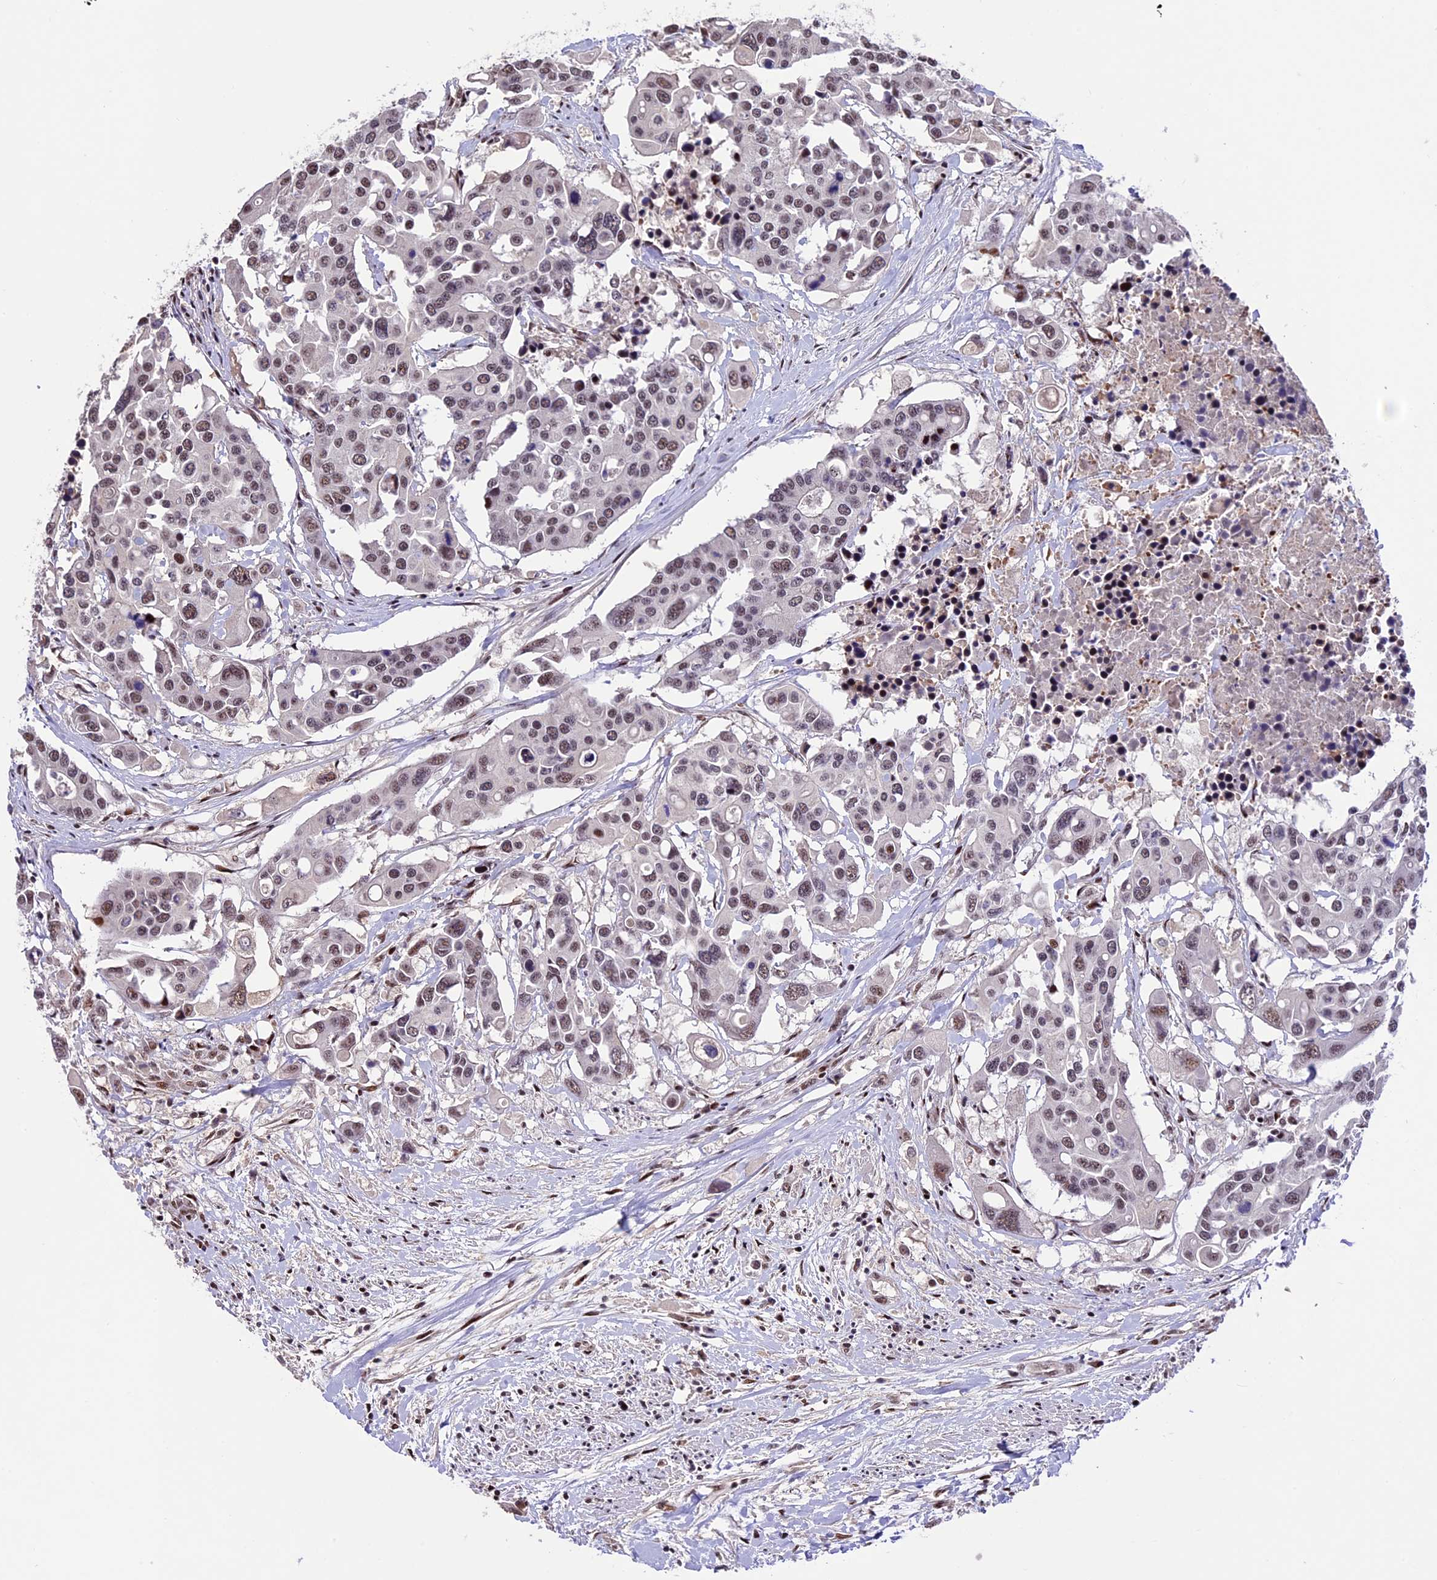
{"staining": {"intensity": "weak", "quantity": ">75%", "location": "nuclear"}, "tissue": "colorectal cancer", "cell_type": "Tumor cells", "image_type": "cancer", "snomed": [{"axis": "morphology", "description": "Adenocarcinoma, NOS"}, {"axis": "topography", "description": "Colon"}], "caption": "Tumor cells demonstrate weak nuclear staining in approximately >75% of cells in colorectal cancer. The staining was performed using DAB (3,3'-diaminobenzidine), with brown indicating positive protein expression. Nuclei are stained blue with hematoxylin.", "gene": "TCP11L2", "patient": {"sex": "male", "age": 77}}